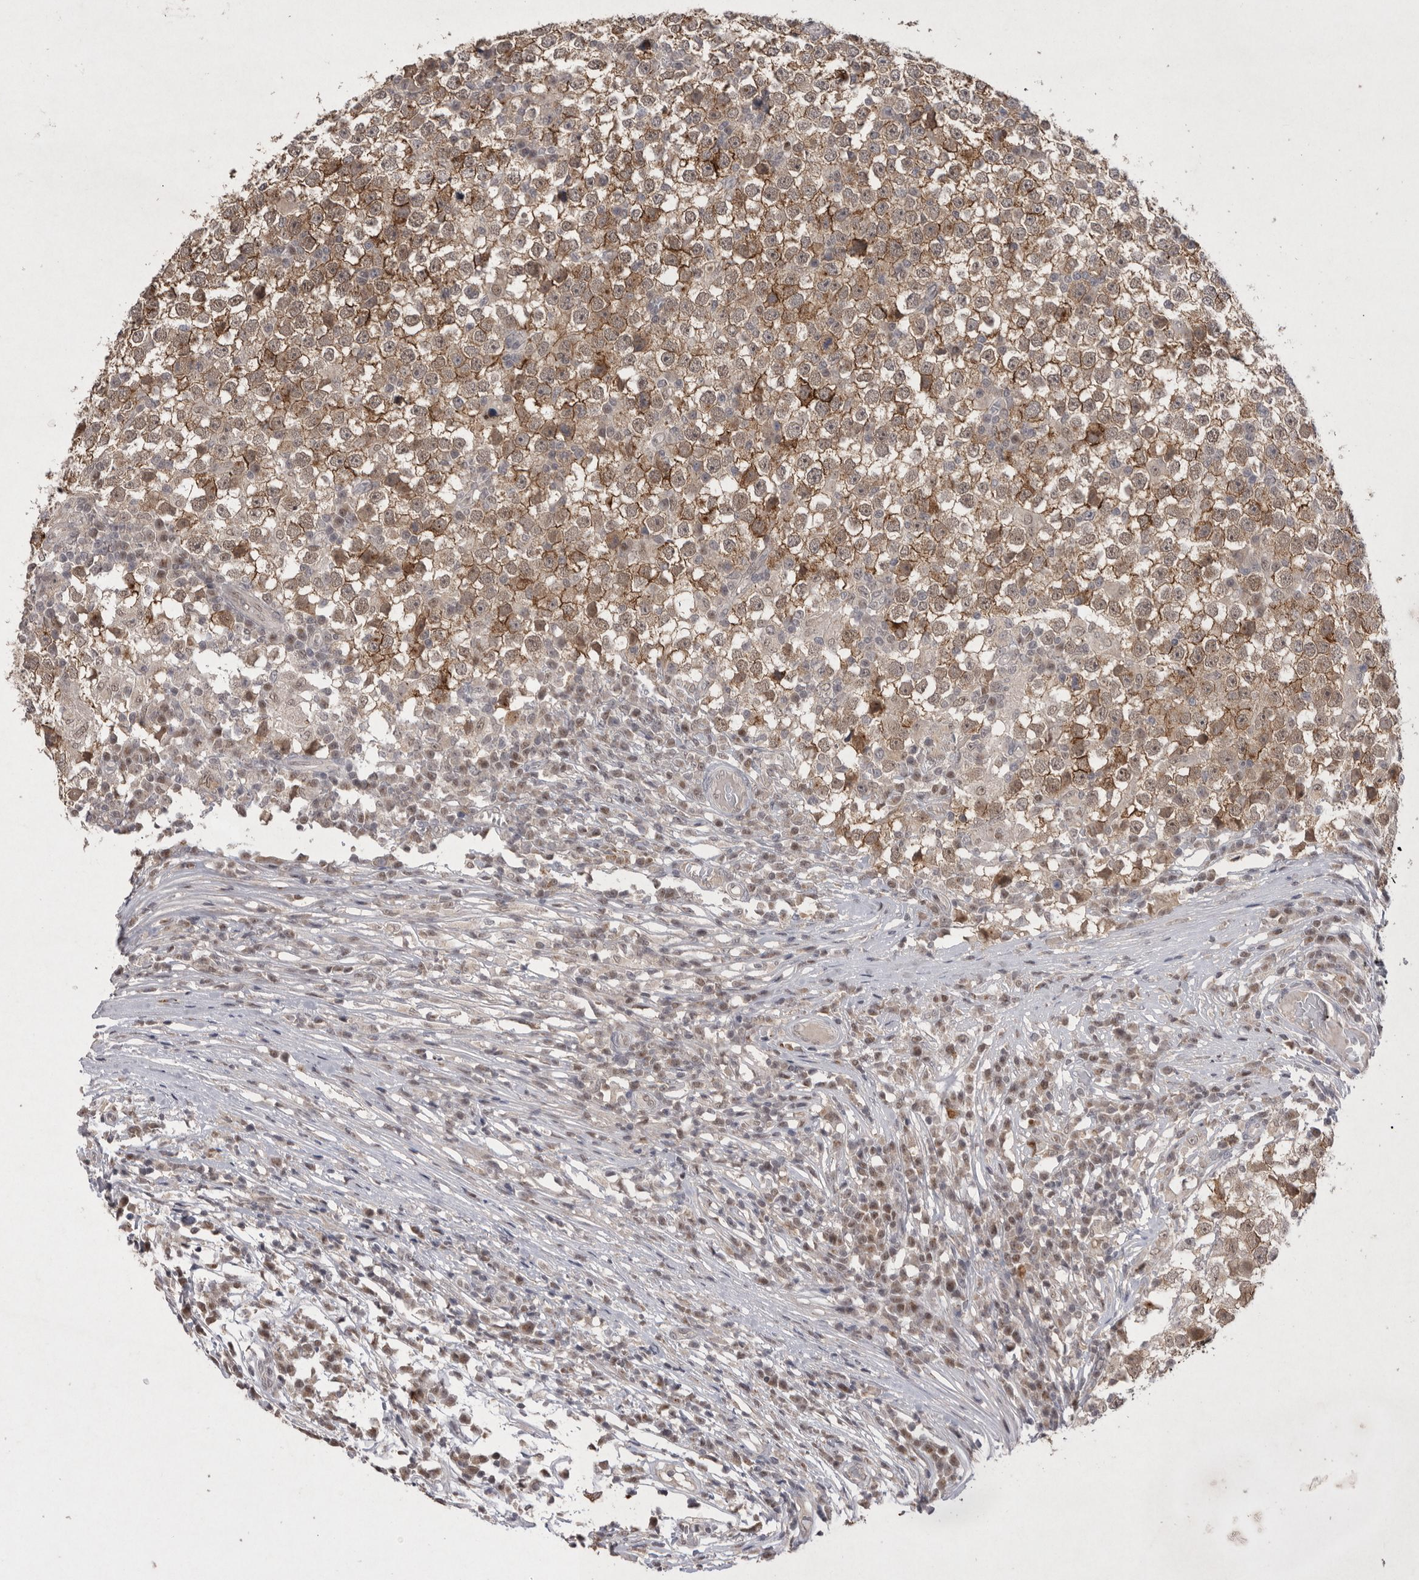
{"staining": {"intensity": "moderate", "quantity": ">75%", "location": "cytoplasmic/membranous"}, "tissue": "testis cancer", "cell_type": "Tumor cells", "image_type": "cancer", "snomed": [{"axis": "morphology", "description": "Seminoma, NOS"}, {"axis": "topography", "description": "Testis"}], "caption": "Protein expression analysis of human testis cancer (seminoma) reveals moderate cytoplasmic/membranous staining in approximately >75% of tumor cells.", "gene": "HUS1", "patient": {"sex": "male", "age": 65}}